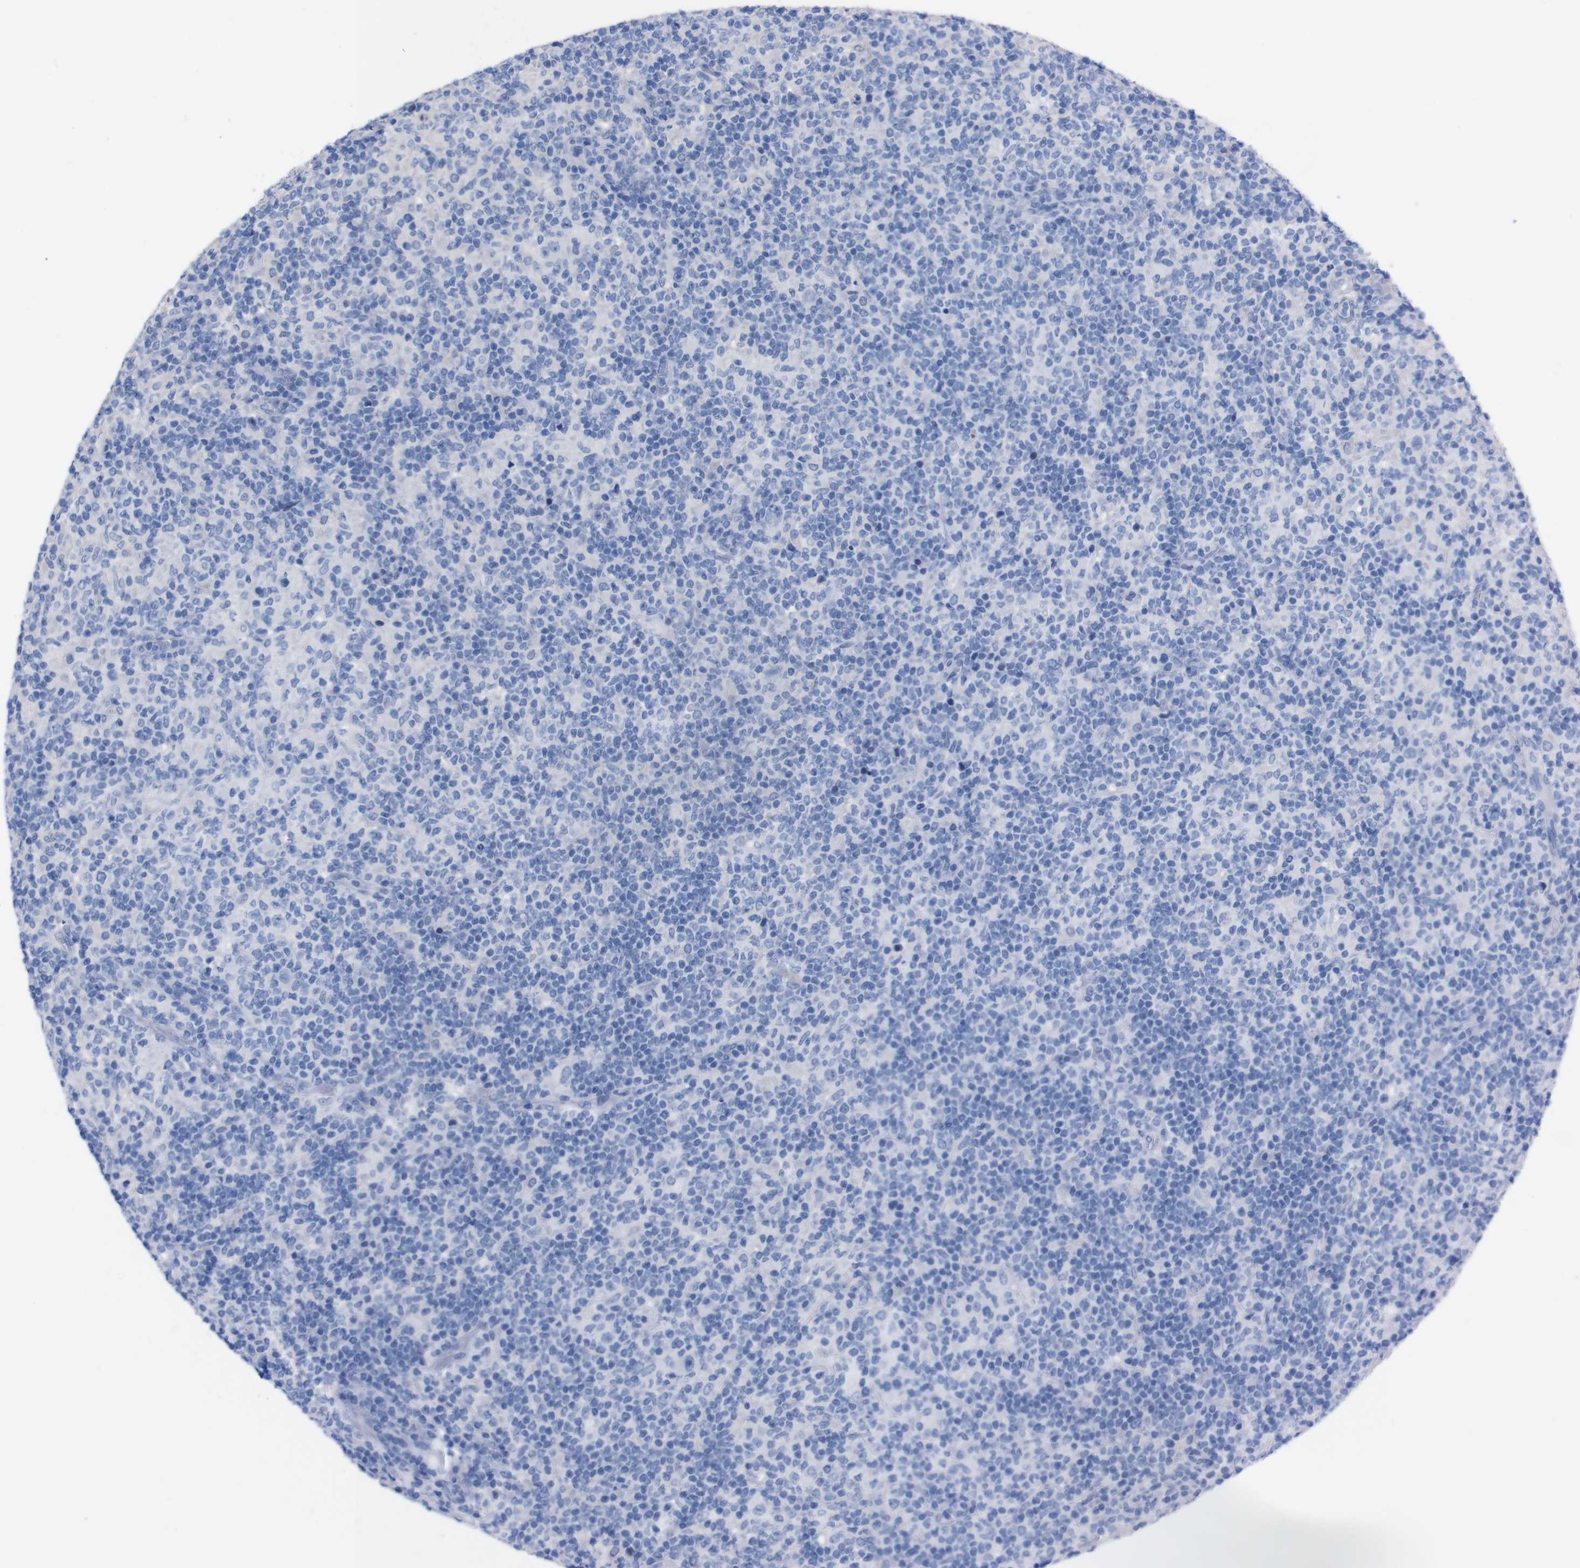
{"staining": {"intensity": "negative", "quantity": "none", "location": "none"}, "tissue": "lymphoma", "cell_type": "Tumor cells", "image_type": "cancer", "snomed": [{"axis": "morphology", "description": "Hodgkin's disease, NOS"}, {"axis": "topography", "description": "Lymph node"}], "caption": "High magnification brightfield microscopy of Hodgkin's disease stained with DAB (3,3'-diaminobenzidine) (brown) and counterstained with hematoxylin (blue): tumor cells show no significant expression.", "gene": "TMEM243", "patient": {"sex": "male", "age": 70}}